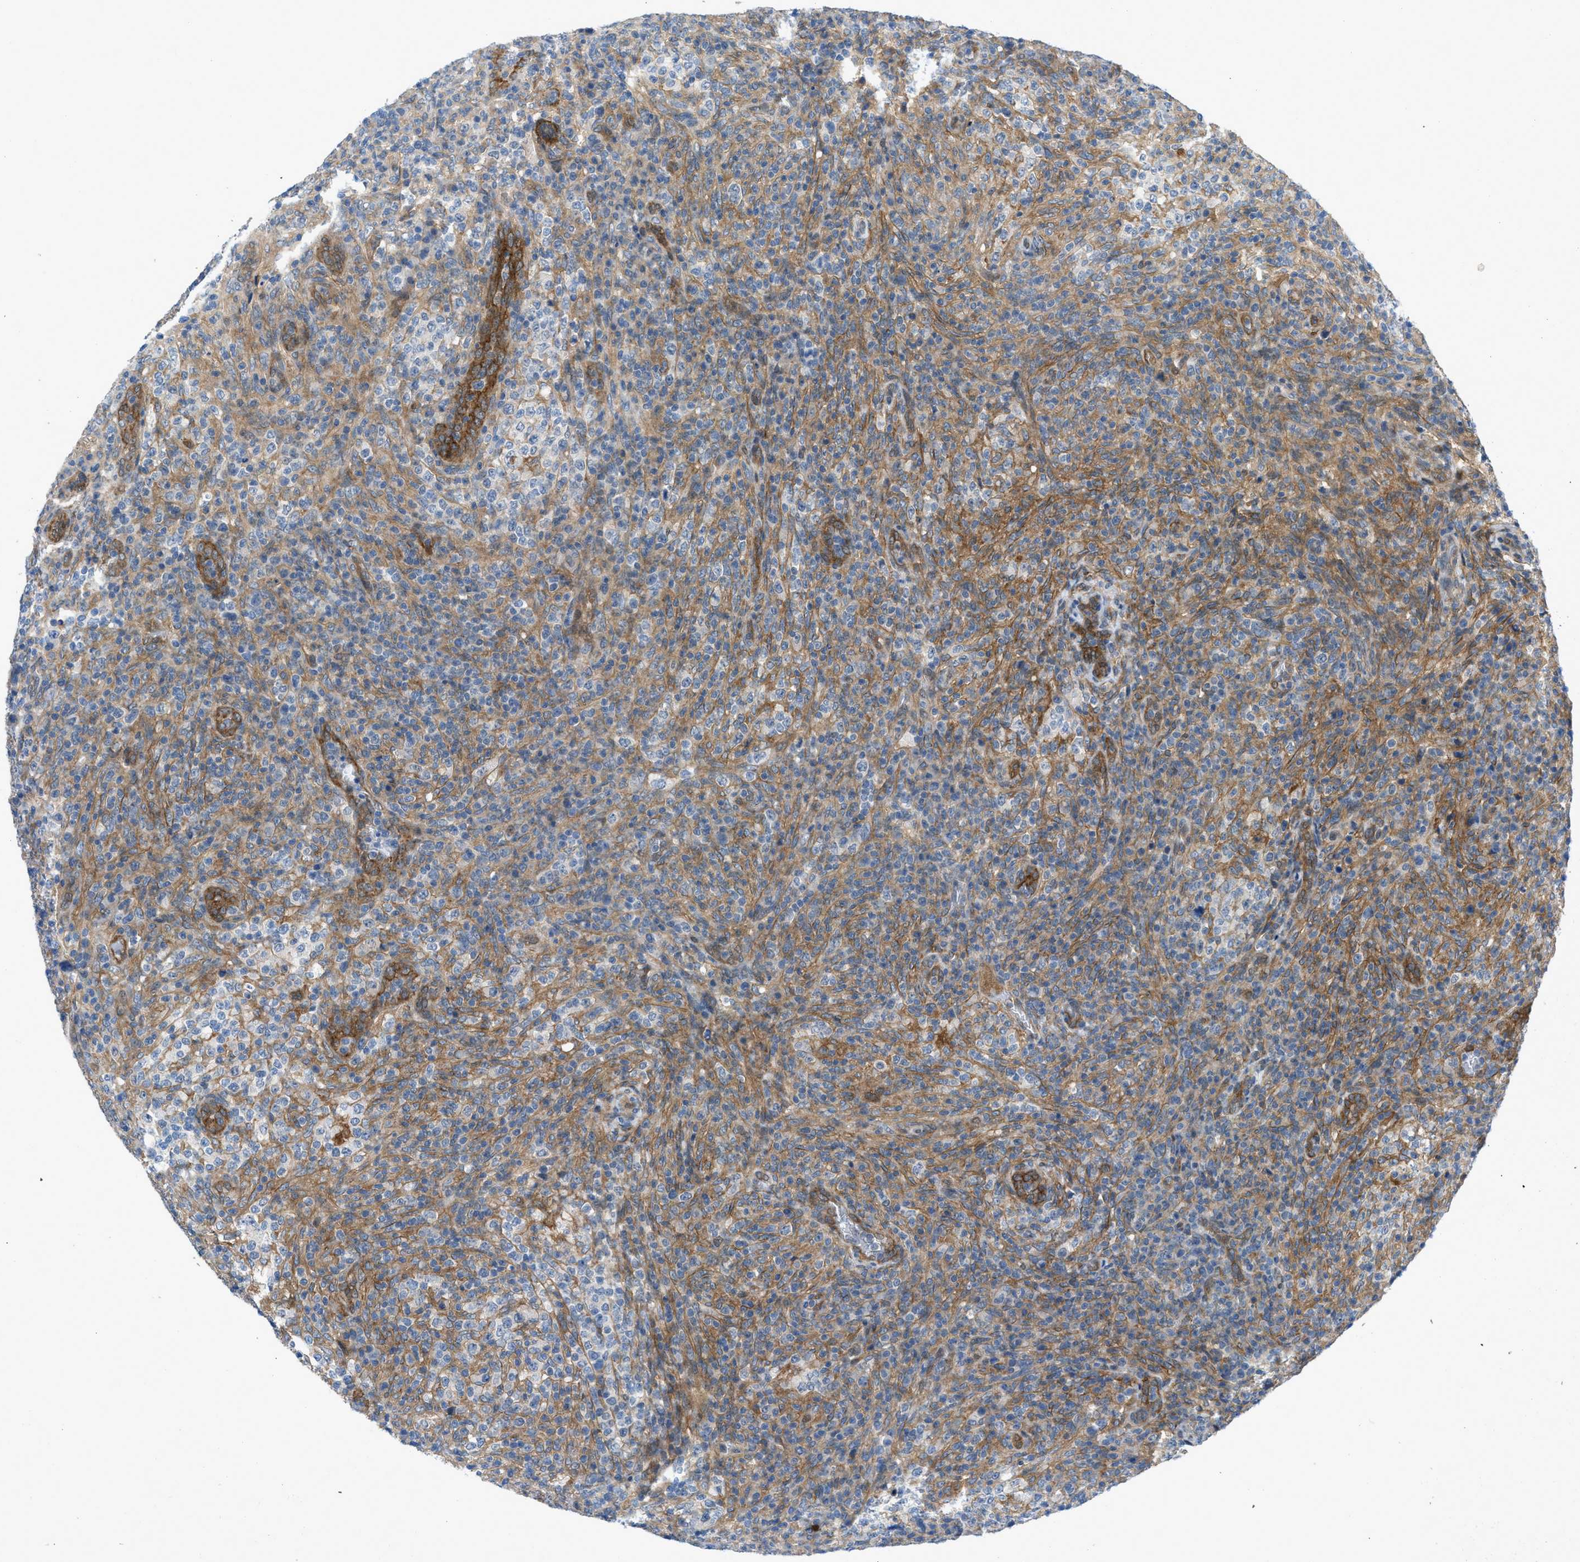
{"staining": {"intensity": "moderate", "quantity": "25%-75%", "location": "cytoplasmic/membranous"}, "tissue": "lymphoma", "cell_type": "Tumor cells", "image_type": "cancer", "snomed": [{"axis": "morphology", "description": "Malignant lymphoma, non-Hodgkin's type, High grade"}, {"axis": "topography", "description": "Lymph node"}], "caption": "The image shows staining of malignant lymphoma, non-Hodgkin's type (high-grade), revealing moderate cytoplasmic/membranous protein expression (brown color) within tumor cells.", "gene": "PDLIM5", "patient": {"sex": "female", "age": 76}}